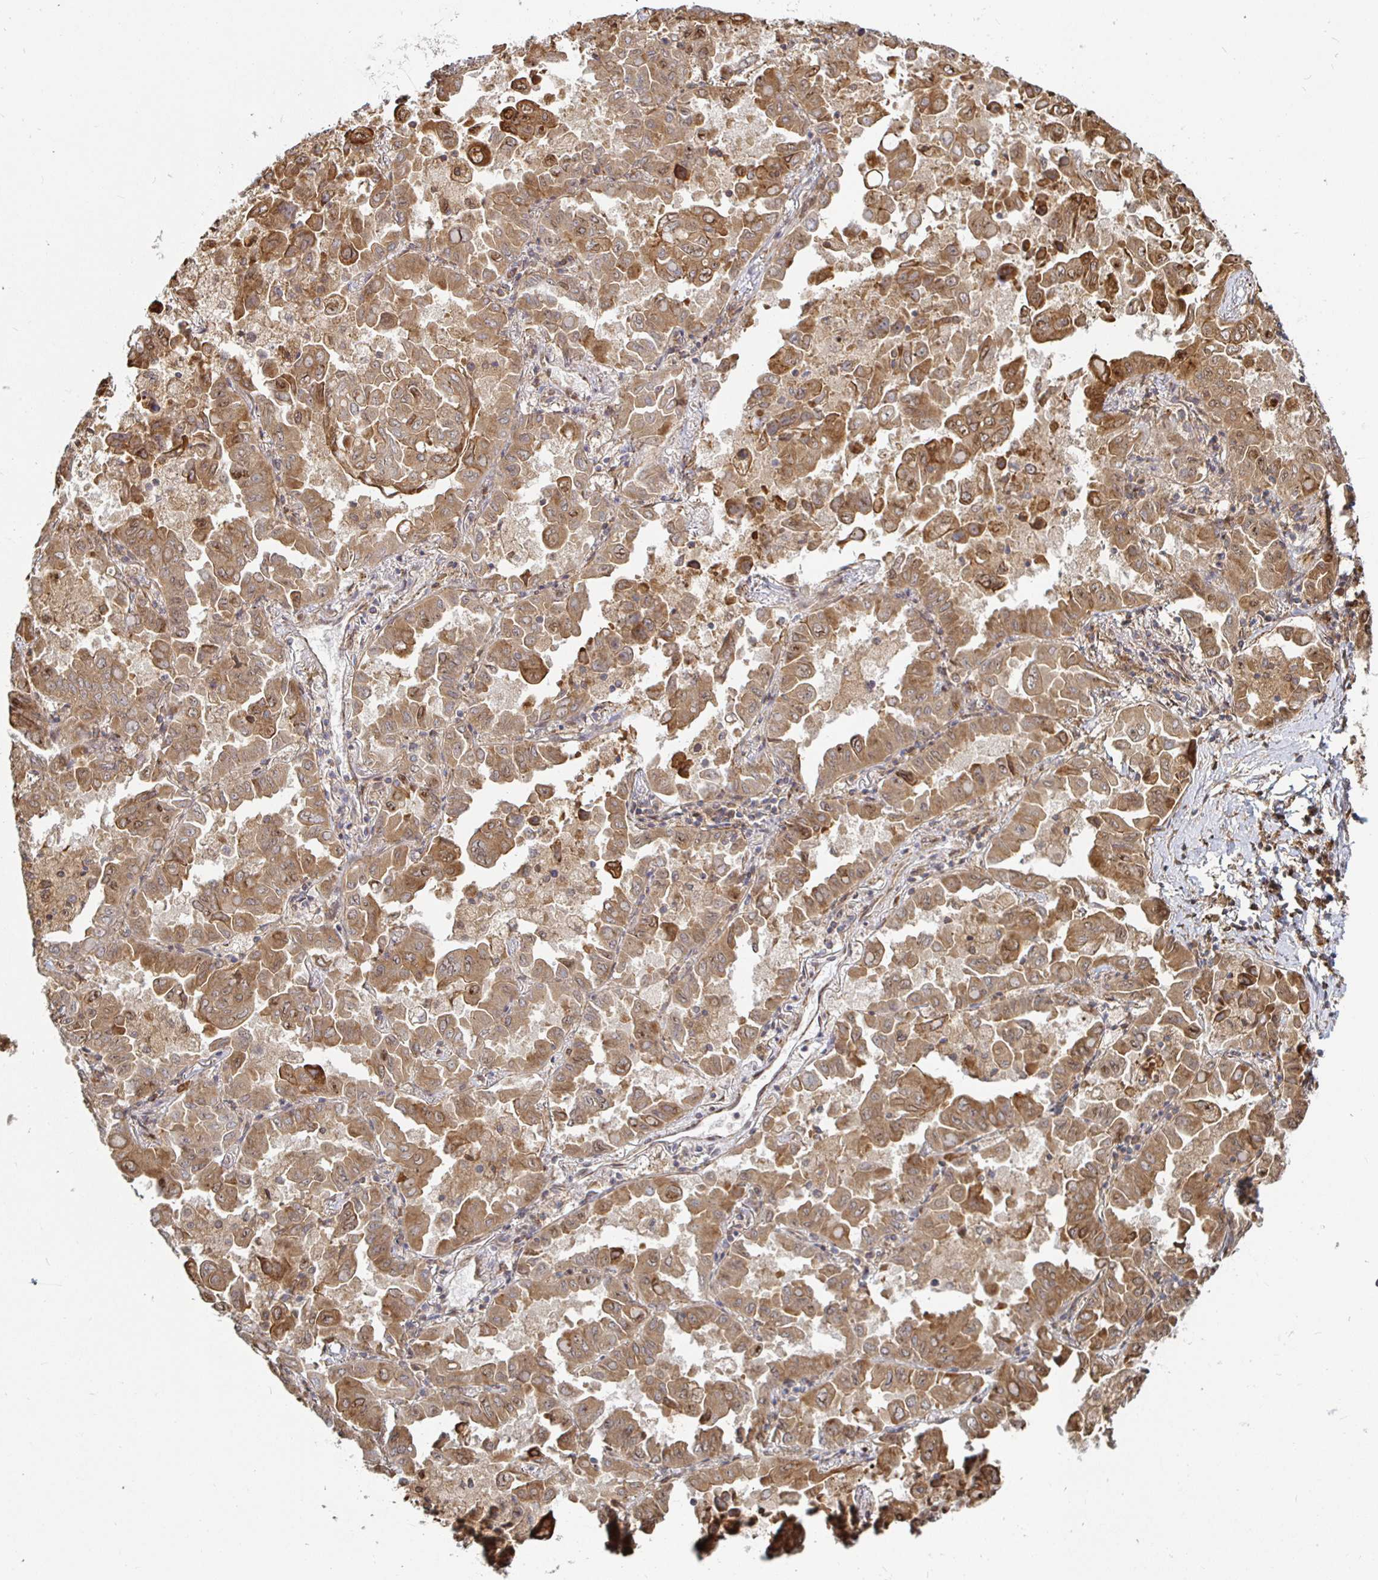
{"staining": {"intensity": "moderate", "quantity": ">75%", "location": "cytoplasmic/membranous"}, "tissue": "lung cancer", "cell_type": "Tumor cells", "image_type": "cancer", "snomed": [{"axis": "morphology", "description": "Adenocarcinoma, NOS"}, {"axis": "topography", "description": "Lung"}], "caption": "High-power microscopy captured an IHC photomicrograph of lung cancer (adenocarcinoma), revealing moderate cytoplasmic/membranous positivity in approximately >75% of tumor cells.", "gene": "STRAP", "patient": {"sex": "male", "age": 64}}